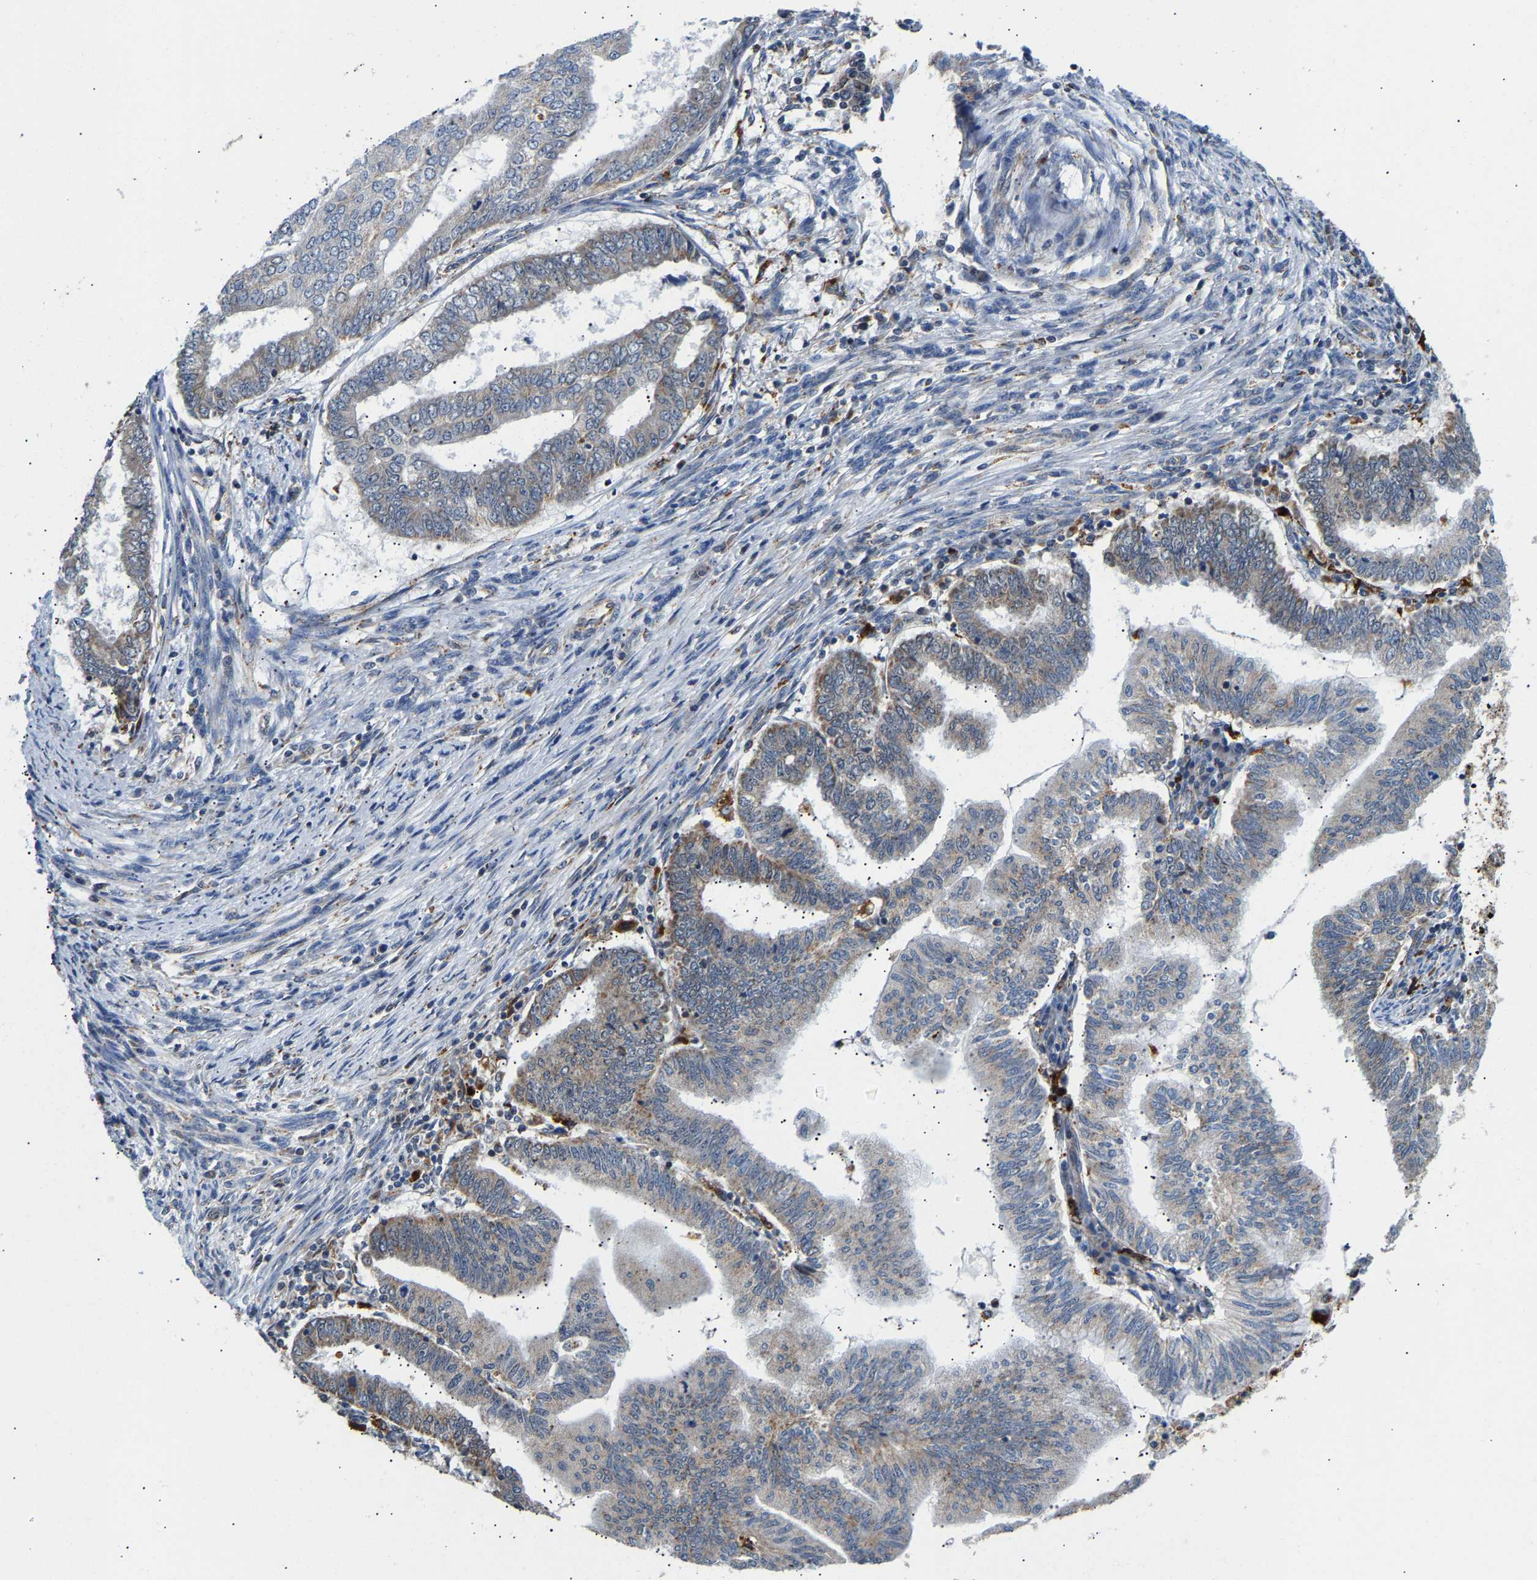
{"staining": {"intensity": "negative", "quantity": "none", "location": "none"}, "tissue": "endometrial cancer", "cell_type": "Tumor cells", "image_type": "cancer", "snomed": [{"axis": "morphology", "description": "Polyp, NOS"}, {"axis": "morphology", "description": "Adenocarcinoma, NOS"}, {"axis": "morphology", "description": "Adenoma, NOS"}, {"axis": "topography", "description": "Endometrium"}], "caption": "Tumor cells are negative for brown protein staining in endometrial cancer.", "gene": "GIMAP7", "patient": {"sex": "female", "age": 79}}